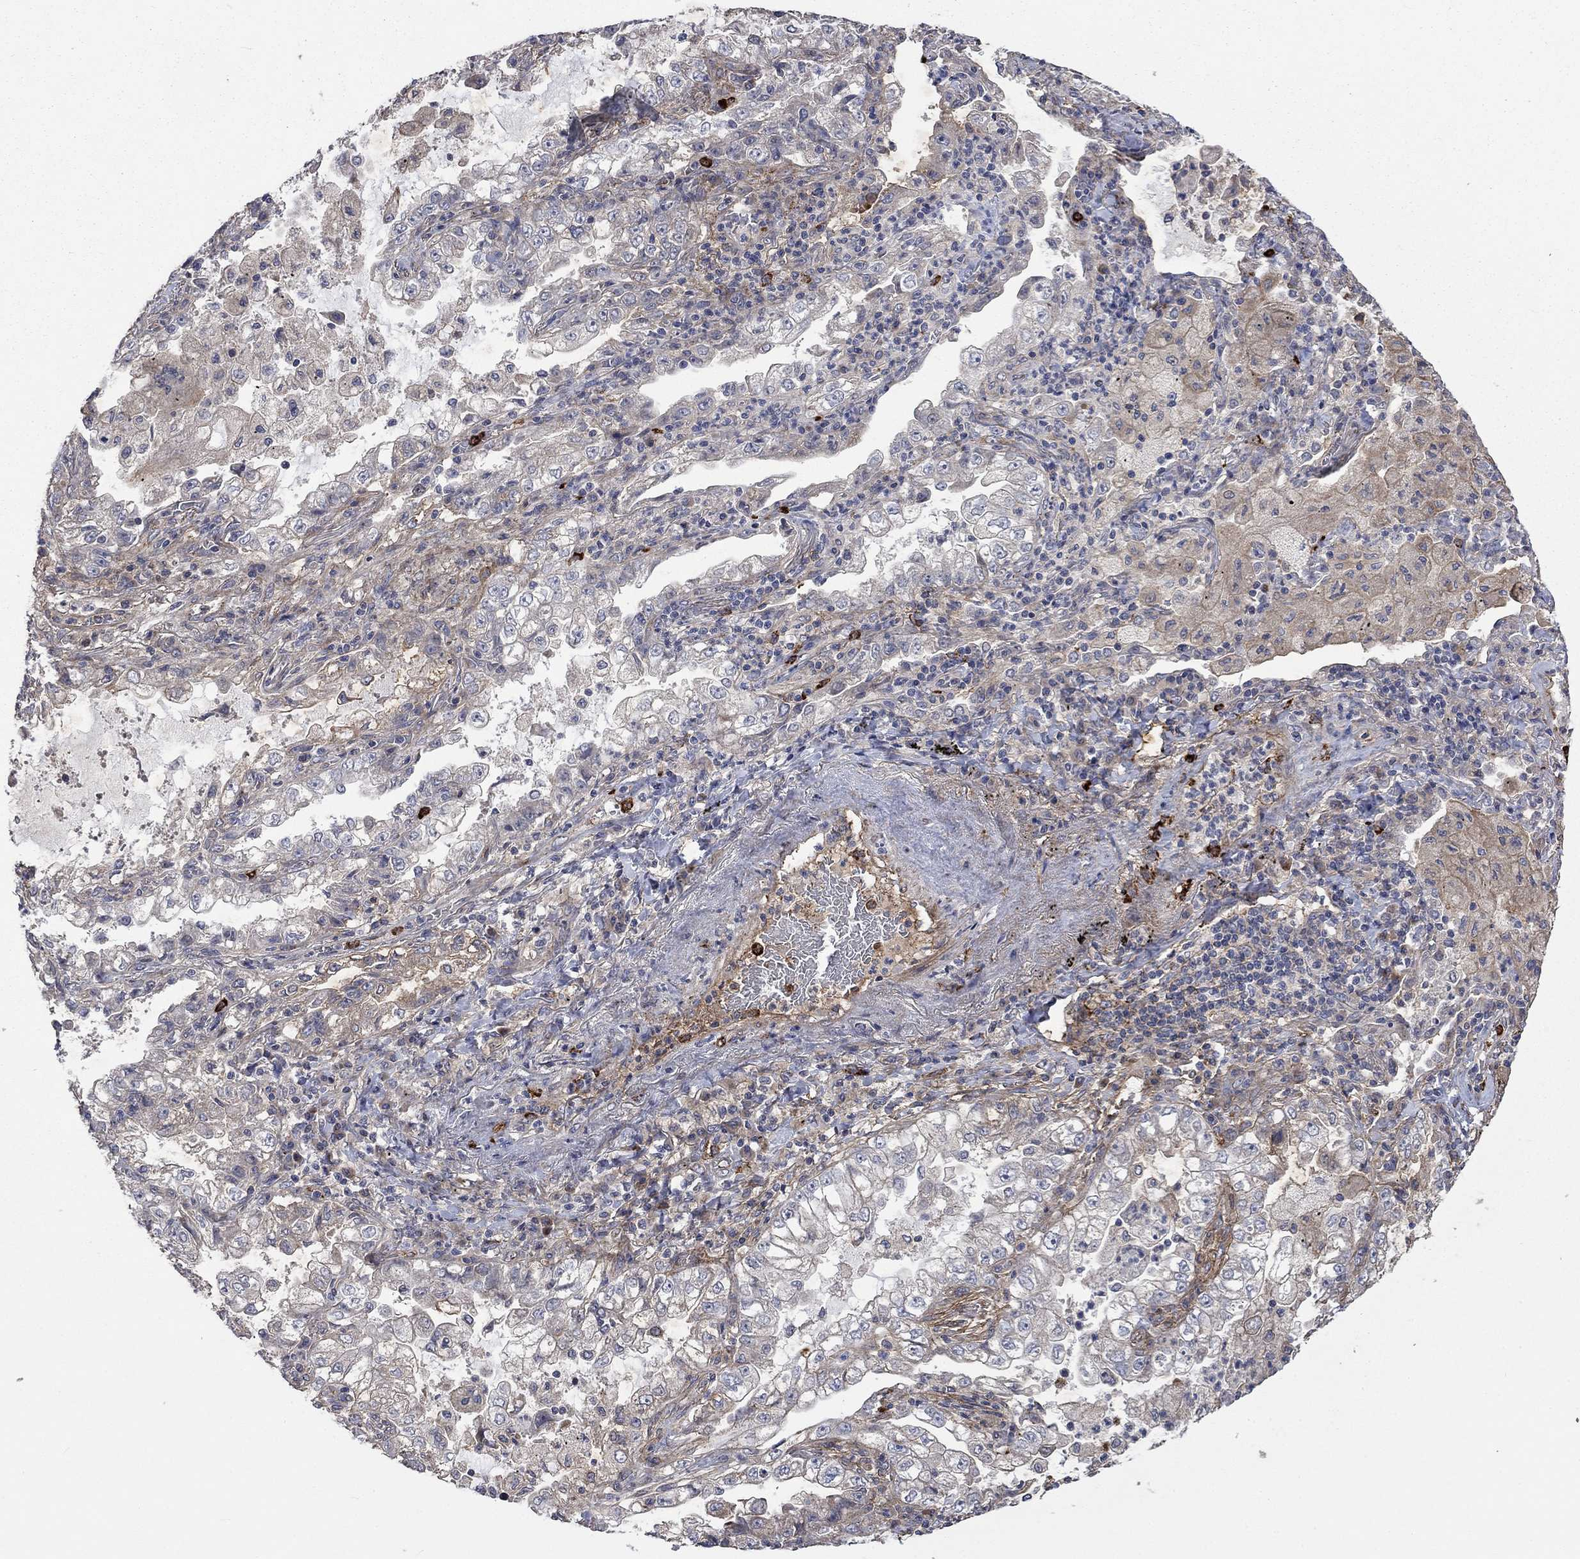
{"staining": {"intensity": "negative", "quantity": "none", "location": "none"}, "tissue": "lung cancer", "cell_type": "Tumor cells", "image_type": "cancer", "snomed": [{"axis": "morphology", "description": "Adenocarcinoma, NOS"}, {"axis": "topography", "description": "Lung"}], "caption": "Lung cancer stained for a protein using immunohistochemistry (IHC) reveals no positivity tumor cells.", "gene": "VCAN", "patient": {"sex": "female", "age": 73}}